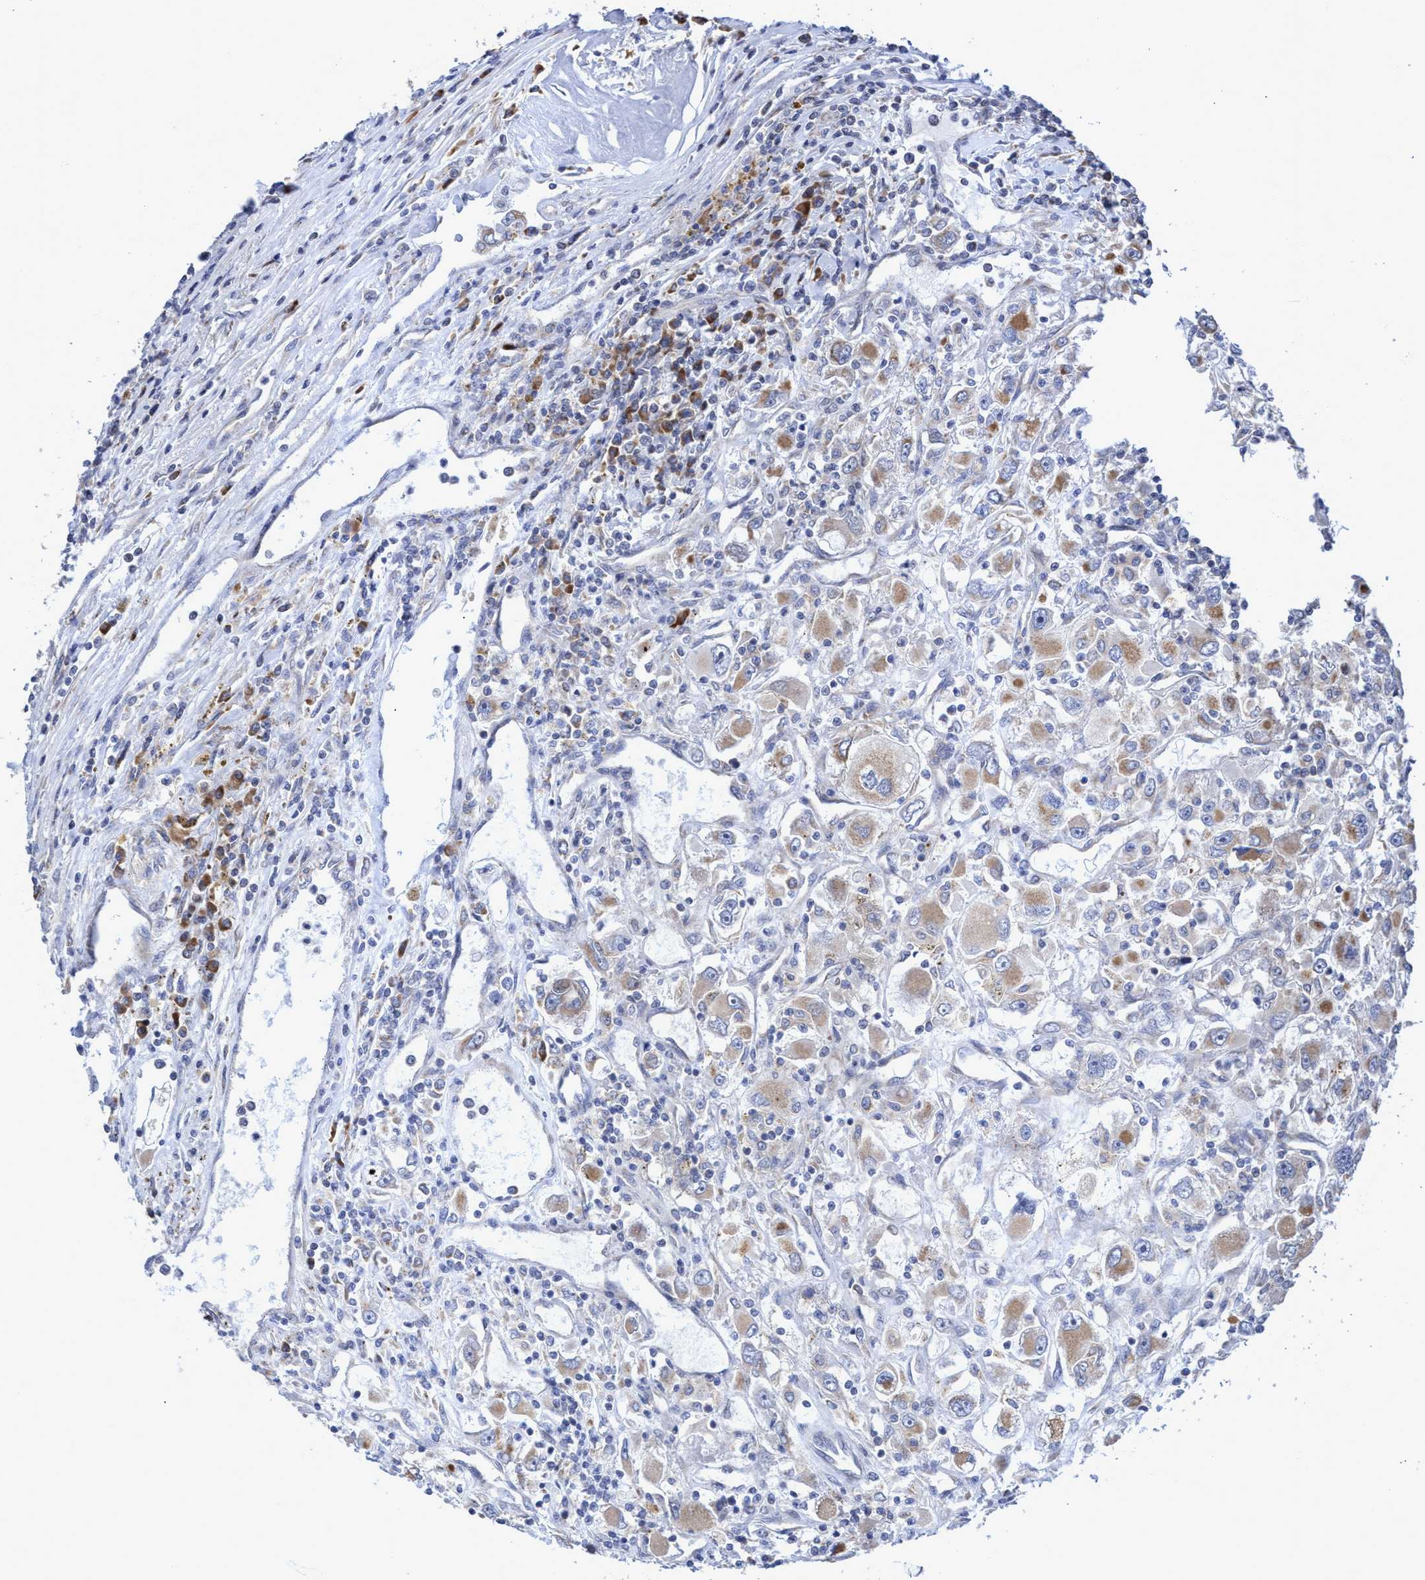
{"staining": {"intensity": "weak", "quantity": ">75%", "location": "cytoplasmic/membranous"}, "tissue": "renal cancer", "cell_type": "Tumor cells", "image_type": "cancer", "snomed": [{"axis": "morphology", "description": "Adenocarcinoma, NOS"}, {"axis": "topography", "description": "Kidney"}], "caption": "There is low levels of weak cytoplasmic/membranous staining in tumor cells of renal adenocarcinoma, as demonstrated by immunohistochemical staining (brown color).", "gene": "NAT16", "patient": {"sex": "female", "age": 52}}